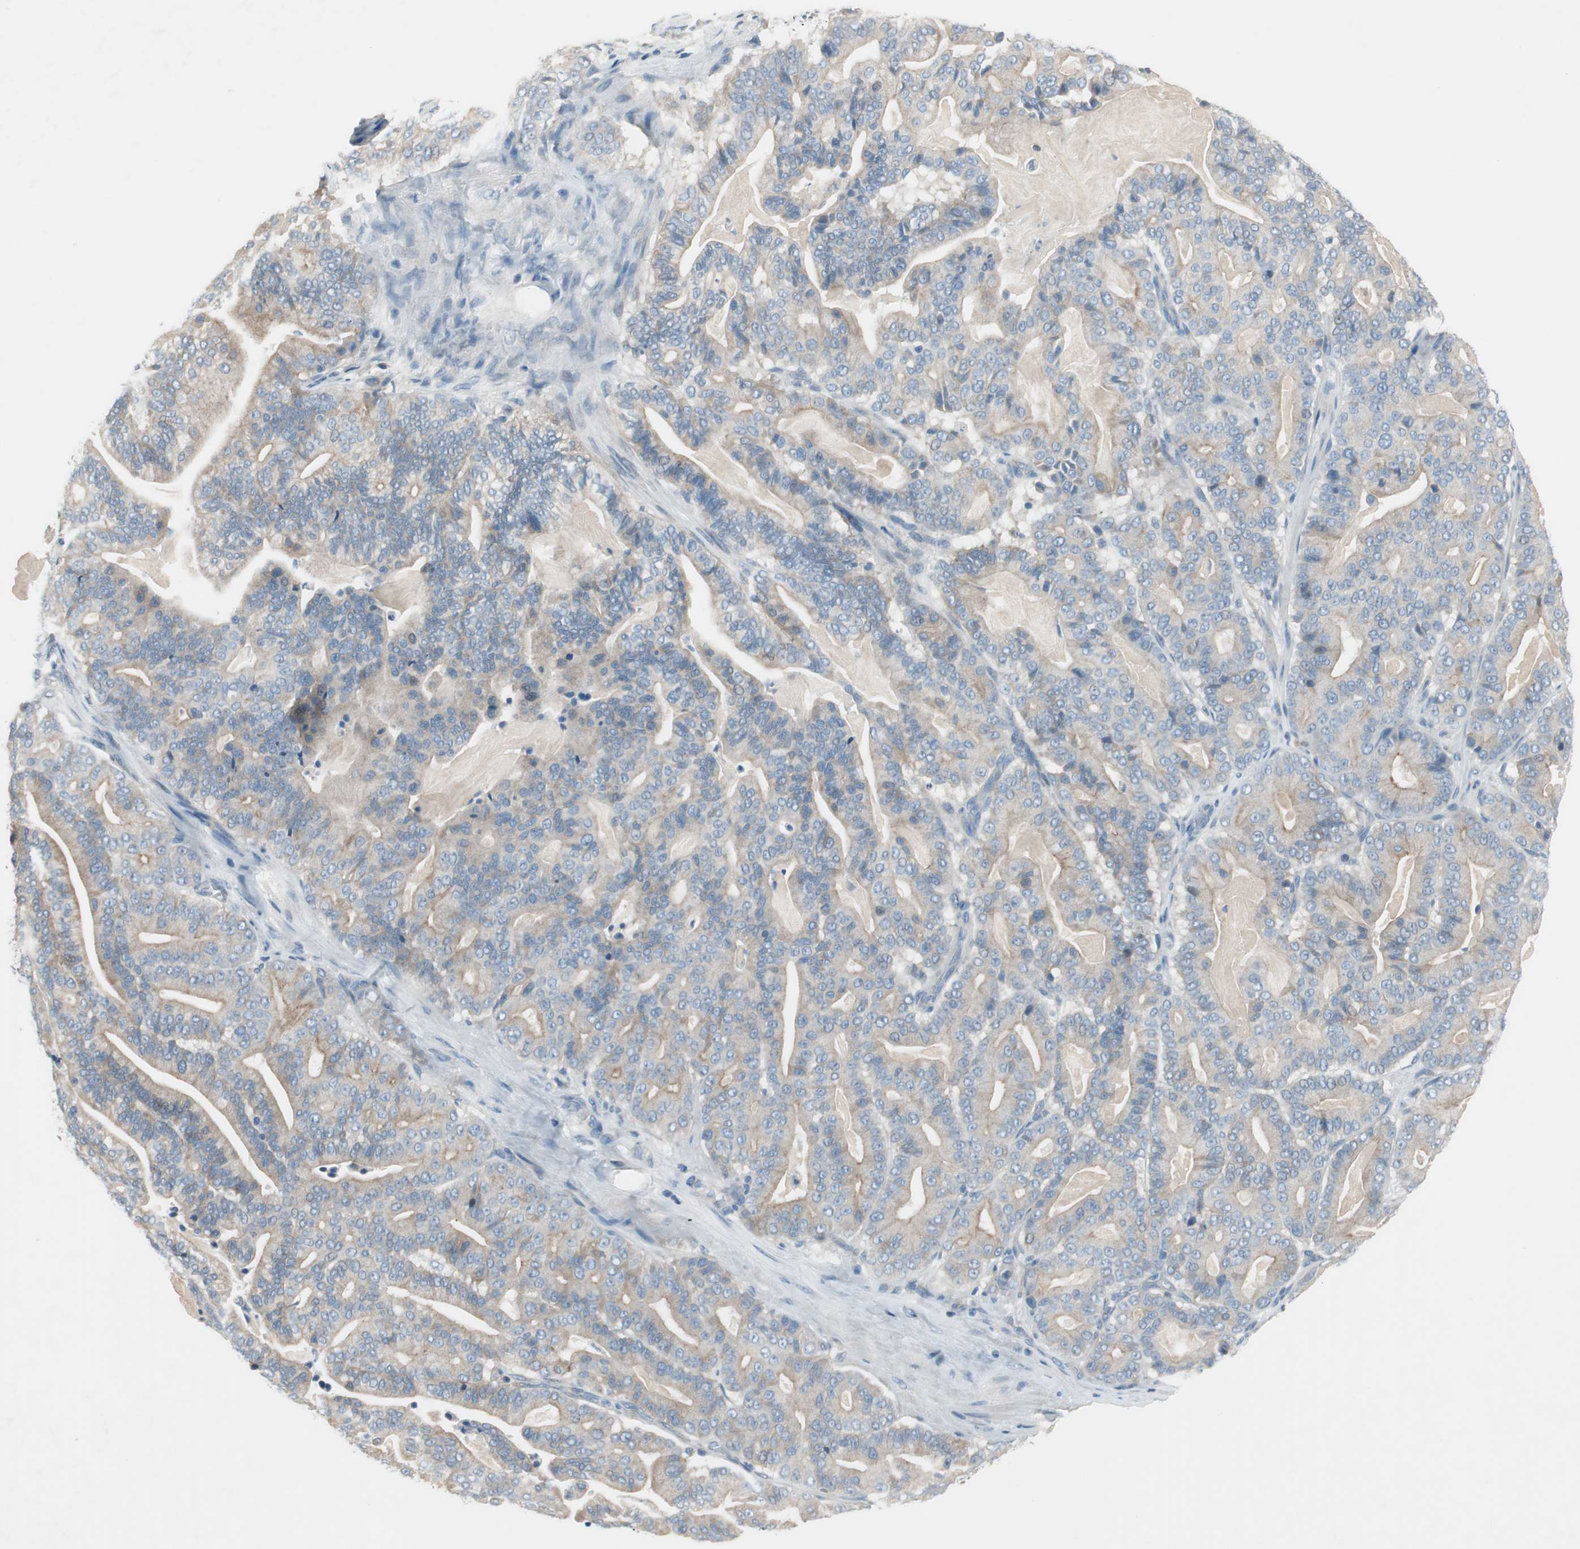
{"staining": {"intensity": "weak", "quantity": "25%-75%", "location": "cytoplasmic/membranous"}, "tissue": "pancreatic cancer", "cell_type": "Tumor cells", "image_type": "cancer", "snomed": [{"axis": "morphology", "description": "Adenocarcinoma, NOS"}, {"axis": "topography", "description": "Pancreas"}], "caption": "Immunohistochemistry image of human pancreatic adenocarcinoma stained for a protein (brown), which displays low levels of weak cytoplasmic/membranous expression in approximately 25%-75% of tumor cells.", "gene": "PRRG4", "patient": {"sex": "male", "age": 63}}